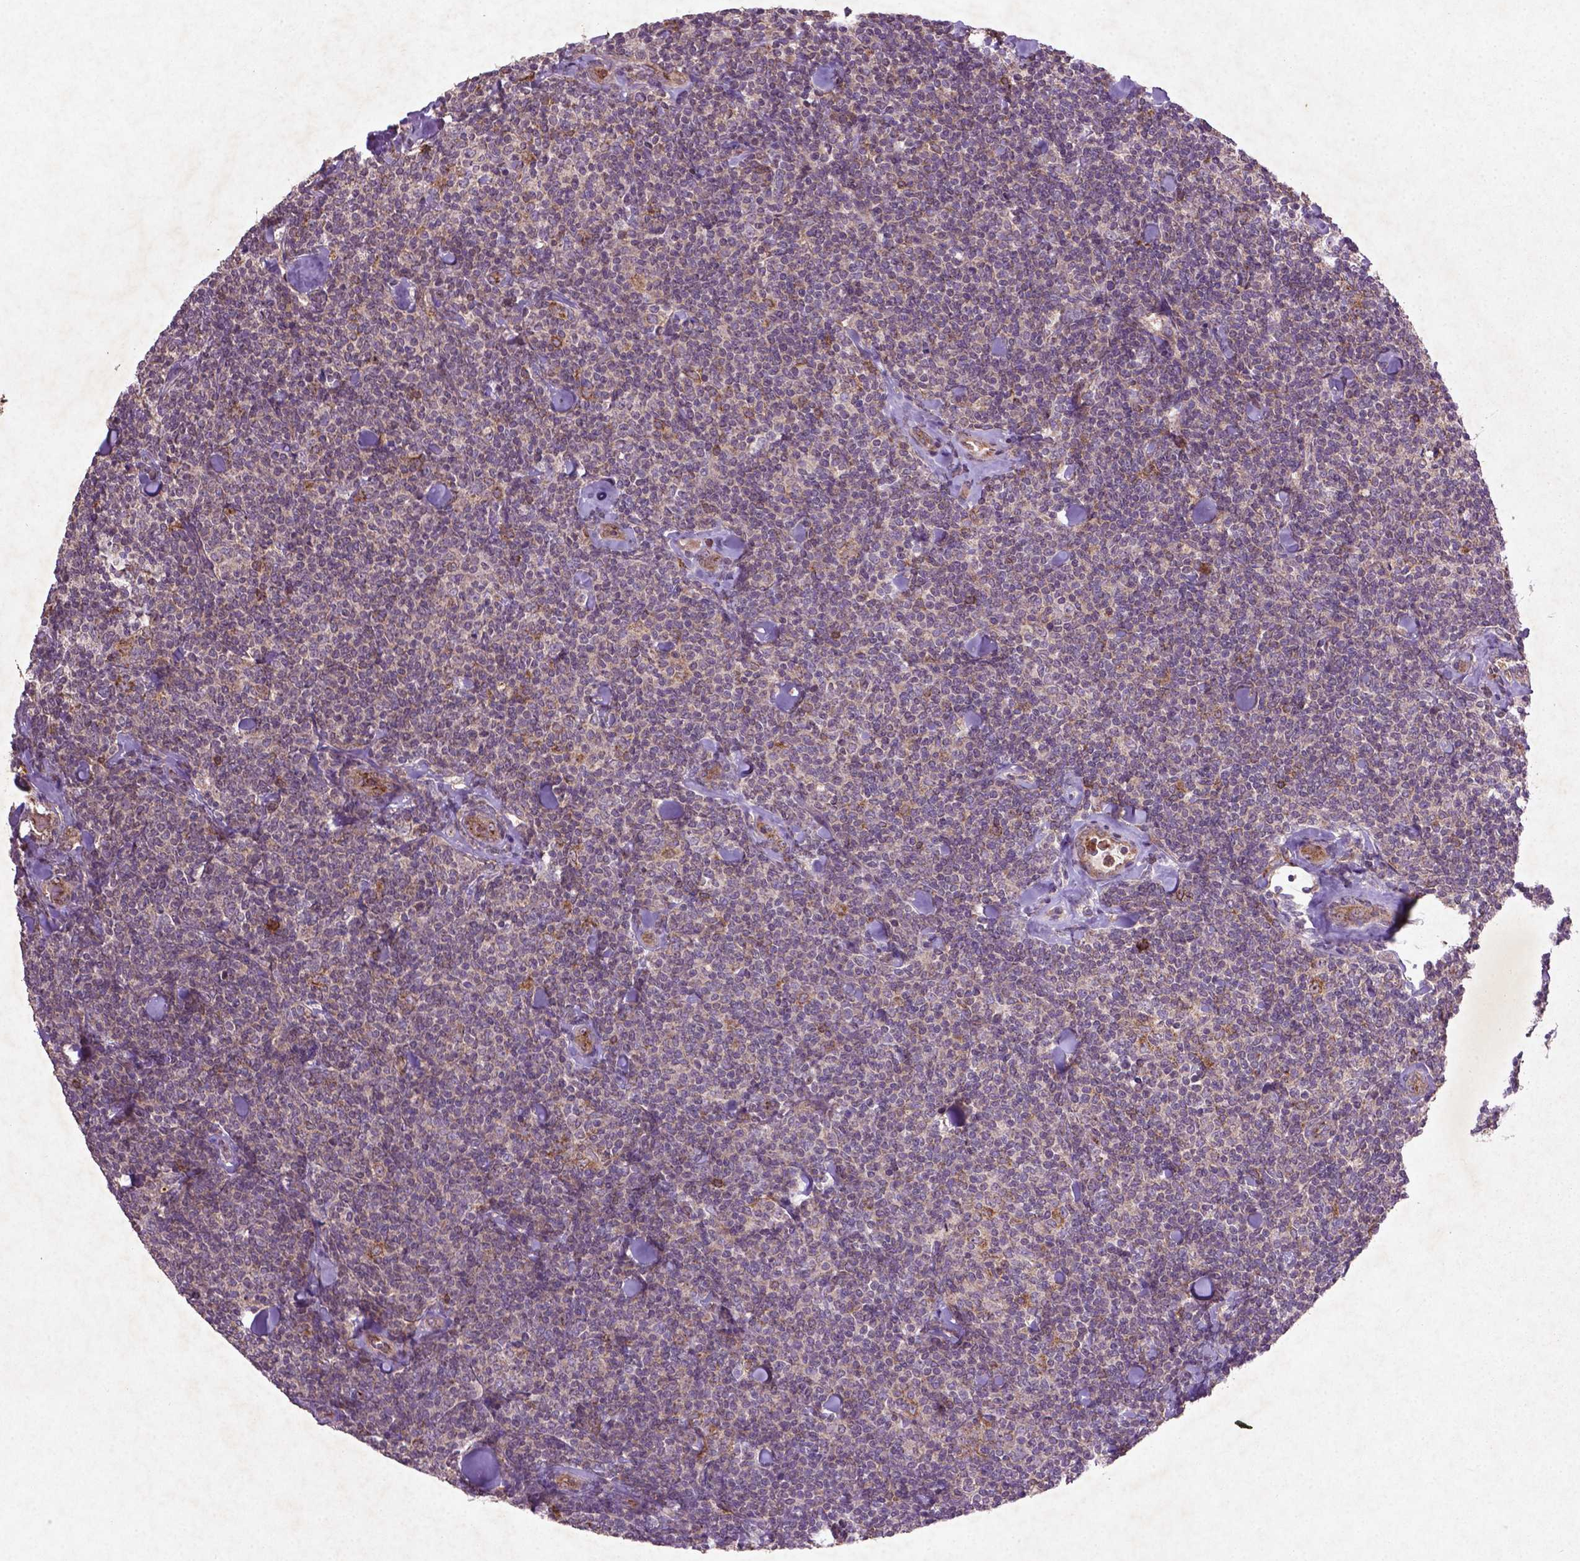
{"staining": {"intensity": "negative", "quantity": "none", "location": "none"}, "tissue": "lymphoma", "cell_type": "Tumor cells", "image_type": "cancer", "snomed": [{"axis": "morphology", "description": "Malignant lymphoma, non-Hodgkin's type, Low grade"}, {"axis": "topography", "description": "Lymph node"}], "caption": "High power microscopy image of an immunohistochemistry (IHC) micrograph of lymphoma, revealing no significant positivity in tumor cells.", "gene": "MTOR", "patient": {"sex": "female", "age": 56}}